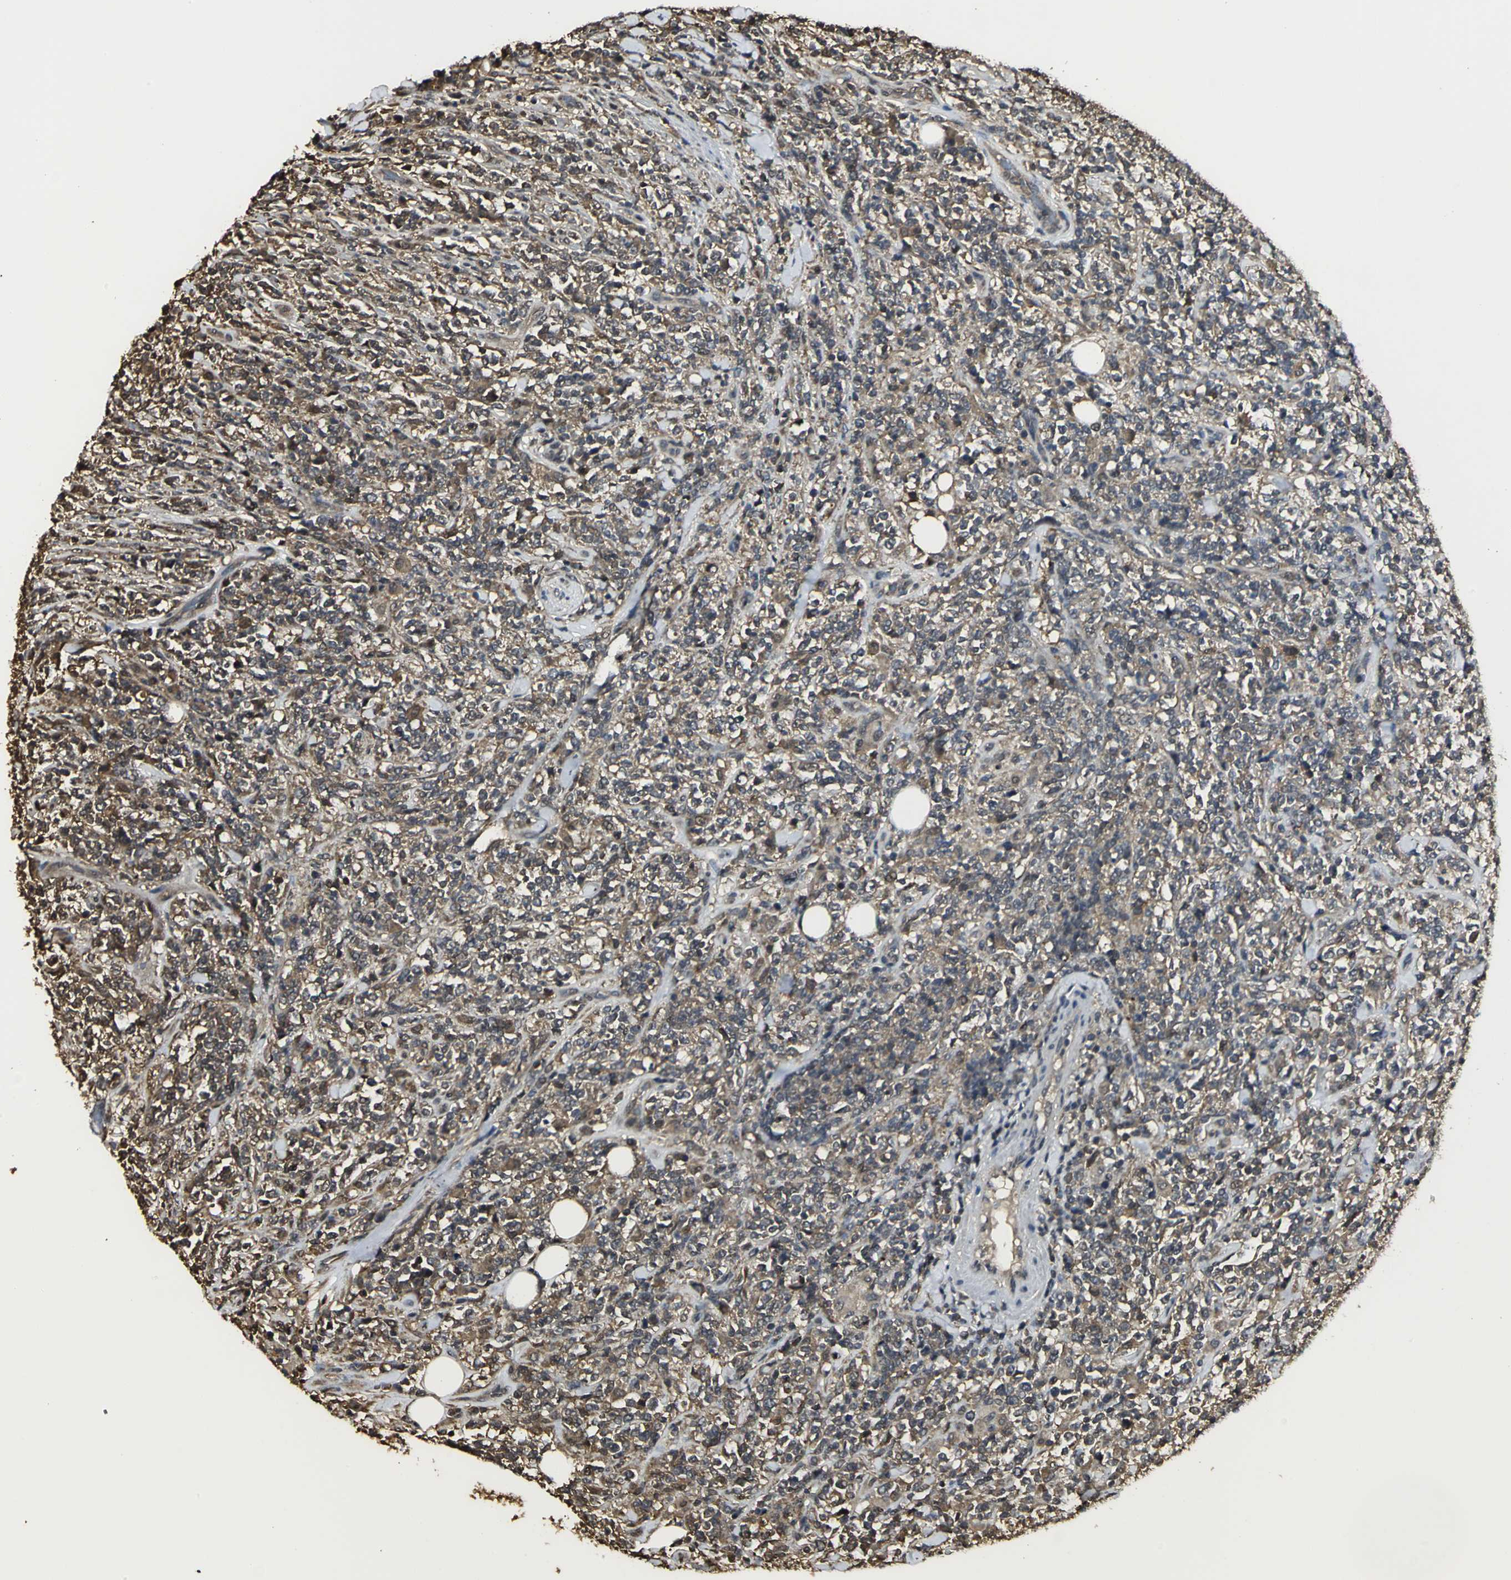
{"staining": {"intensity": "moderate", "quantity": ">75%", "location": "cytoplasmic/membranous"}, "tissue": "lymphoma", "cell_type": "Tumor cells", "image_type": "cancer", "snomed": [{"axis": "morphology", "description": "Malignant lymphoma, non-Hodgkin's type, High grade"}, {"axis": "topography", "description": "Soft tissue"}], "caption": "Tumor cells show medium levels of moderate cytoplasmic/membranous staining in about >75% of cells in malignant lymphoma, non-Hodgkin's type (high-grade).", "gene": "PARK7", "patient": {"sex": "male", "age": 18}}